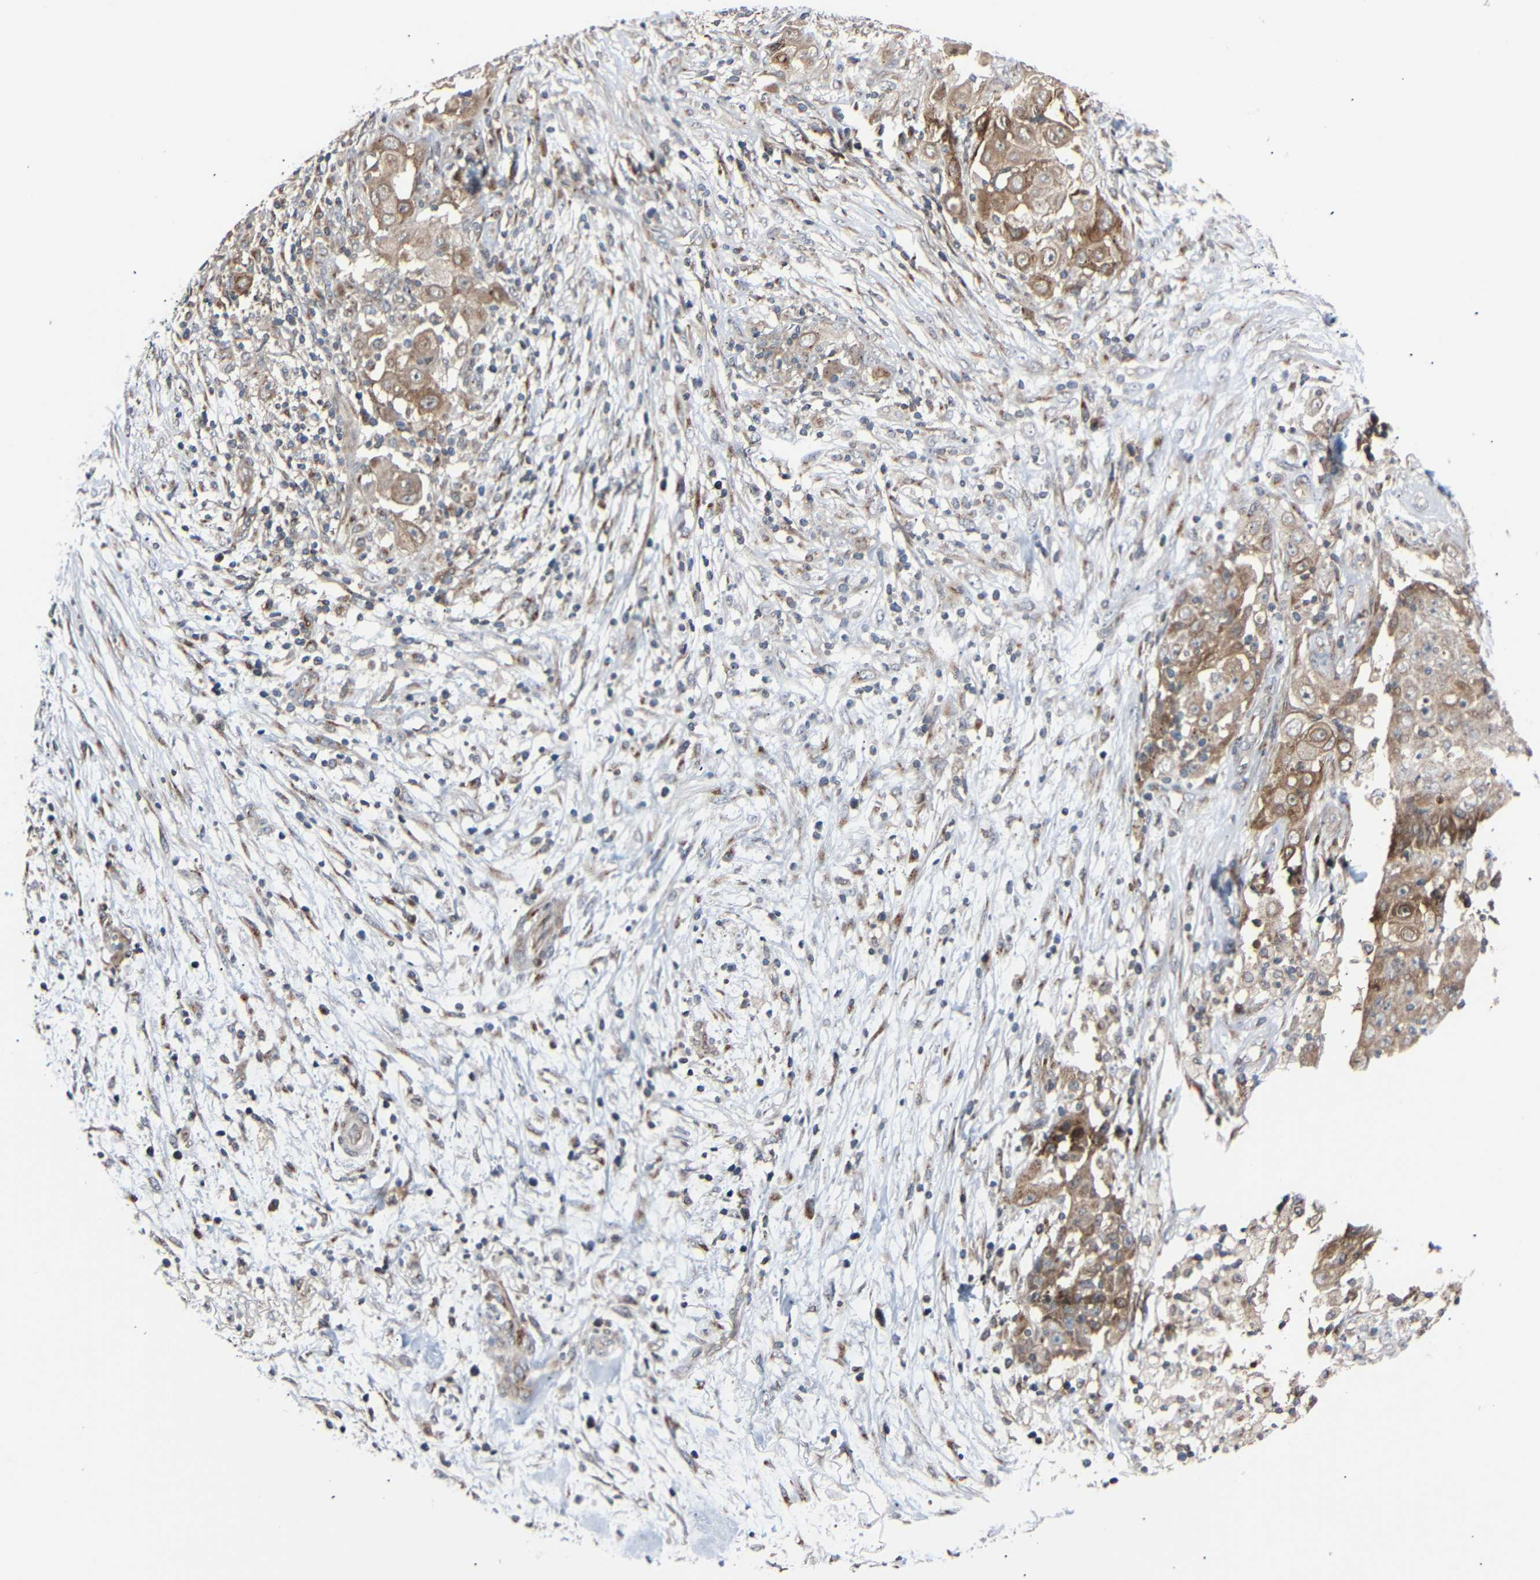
{"staining": {"intensity": "weak", "quantity": ">75%", "location": "cytoplasmic/membranous"}, "tissue": "ovarian cancer", "cell_type": "Tumor cells", "image_type": "cancer", "snomed": [{"axis": "morphology", "description": "Carcinoma, endometroid"}, {"axis": "topography", "description": "Ovary"}], "caption": "Human ovarian endometroid carcinoma stained with a protein marker demonstrates weak staining in tumor cells.", "gene": "AKAP9", "patient": {"sex": "female", "age": 42}}